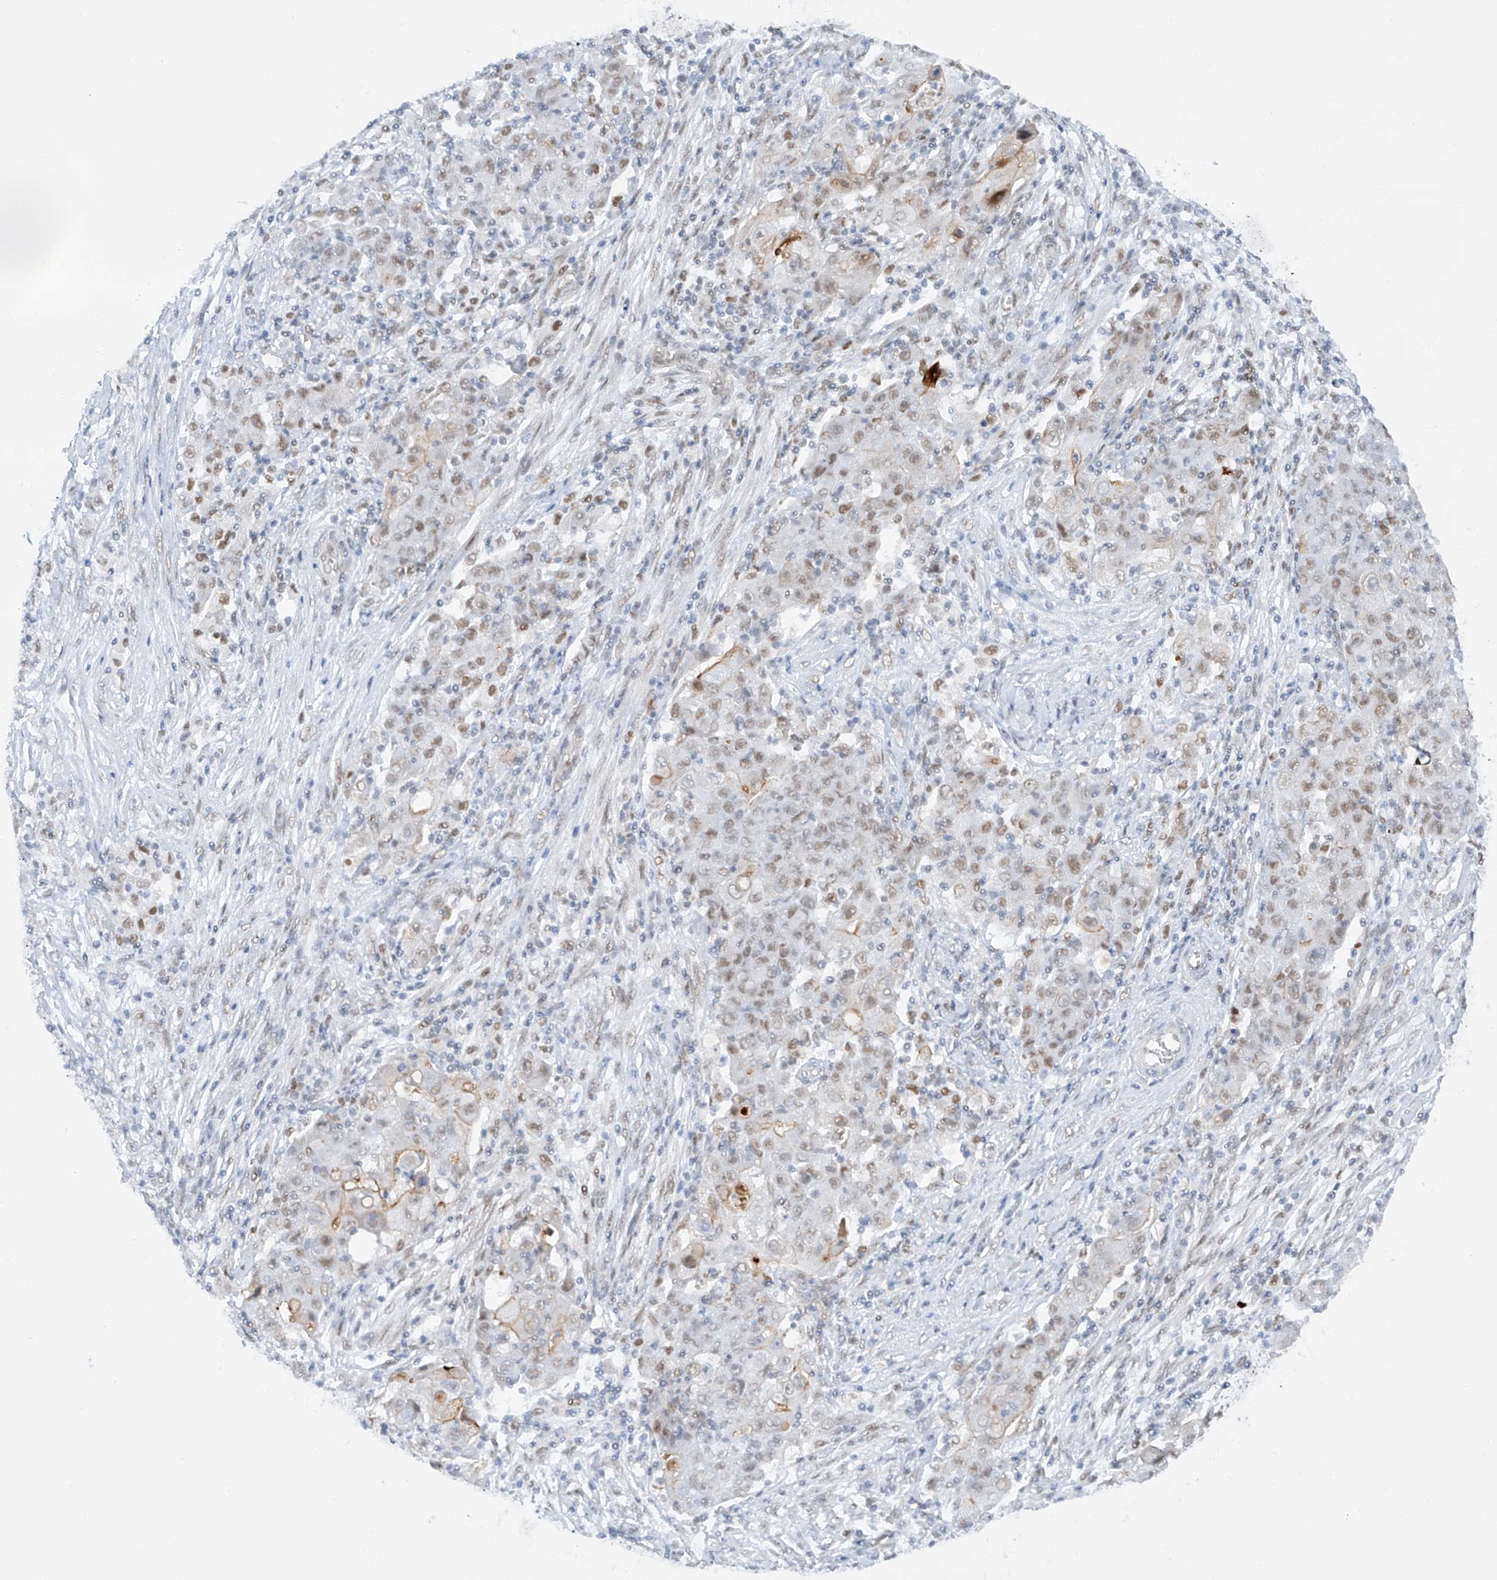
{"staining": {"intensity": "weak", "quantity": ">75%", "location": "nuclear"}, "tissue": "ovarian cancer", "cell_type": "Tumor cells", "image_type": "cancer", "snomed": [{"axis": "morphology", "description": "Carcinoma, endometroid"}, {"axis": "topography", "description": "Ovary"}], "caption": "Weak nuclear positivity for a protein is identified in about >75% of tumor cells of ovarian endometroid carcinoma using IHC.", "gene": "POGK", "patient": {"sex": "female", "age": 42}}